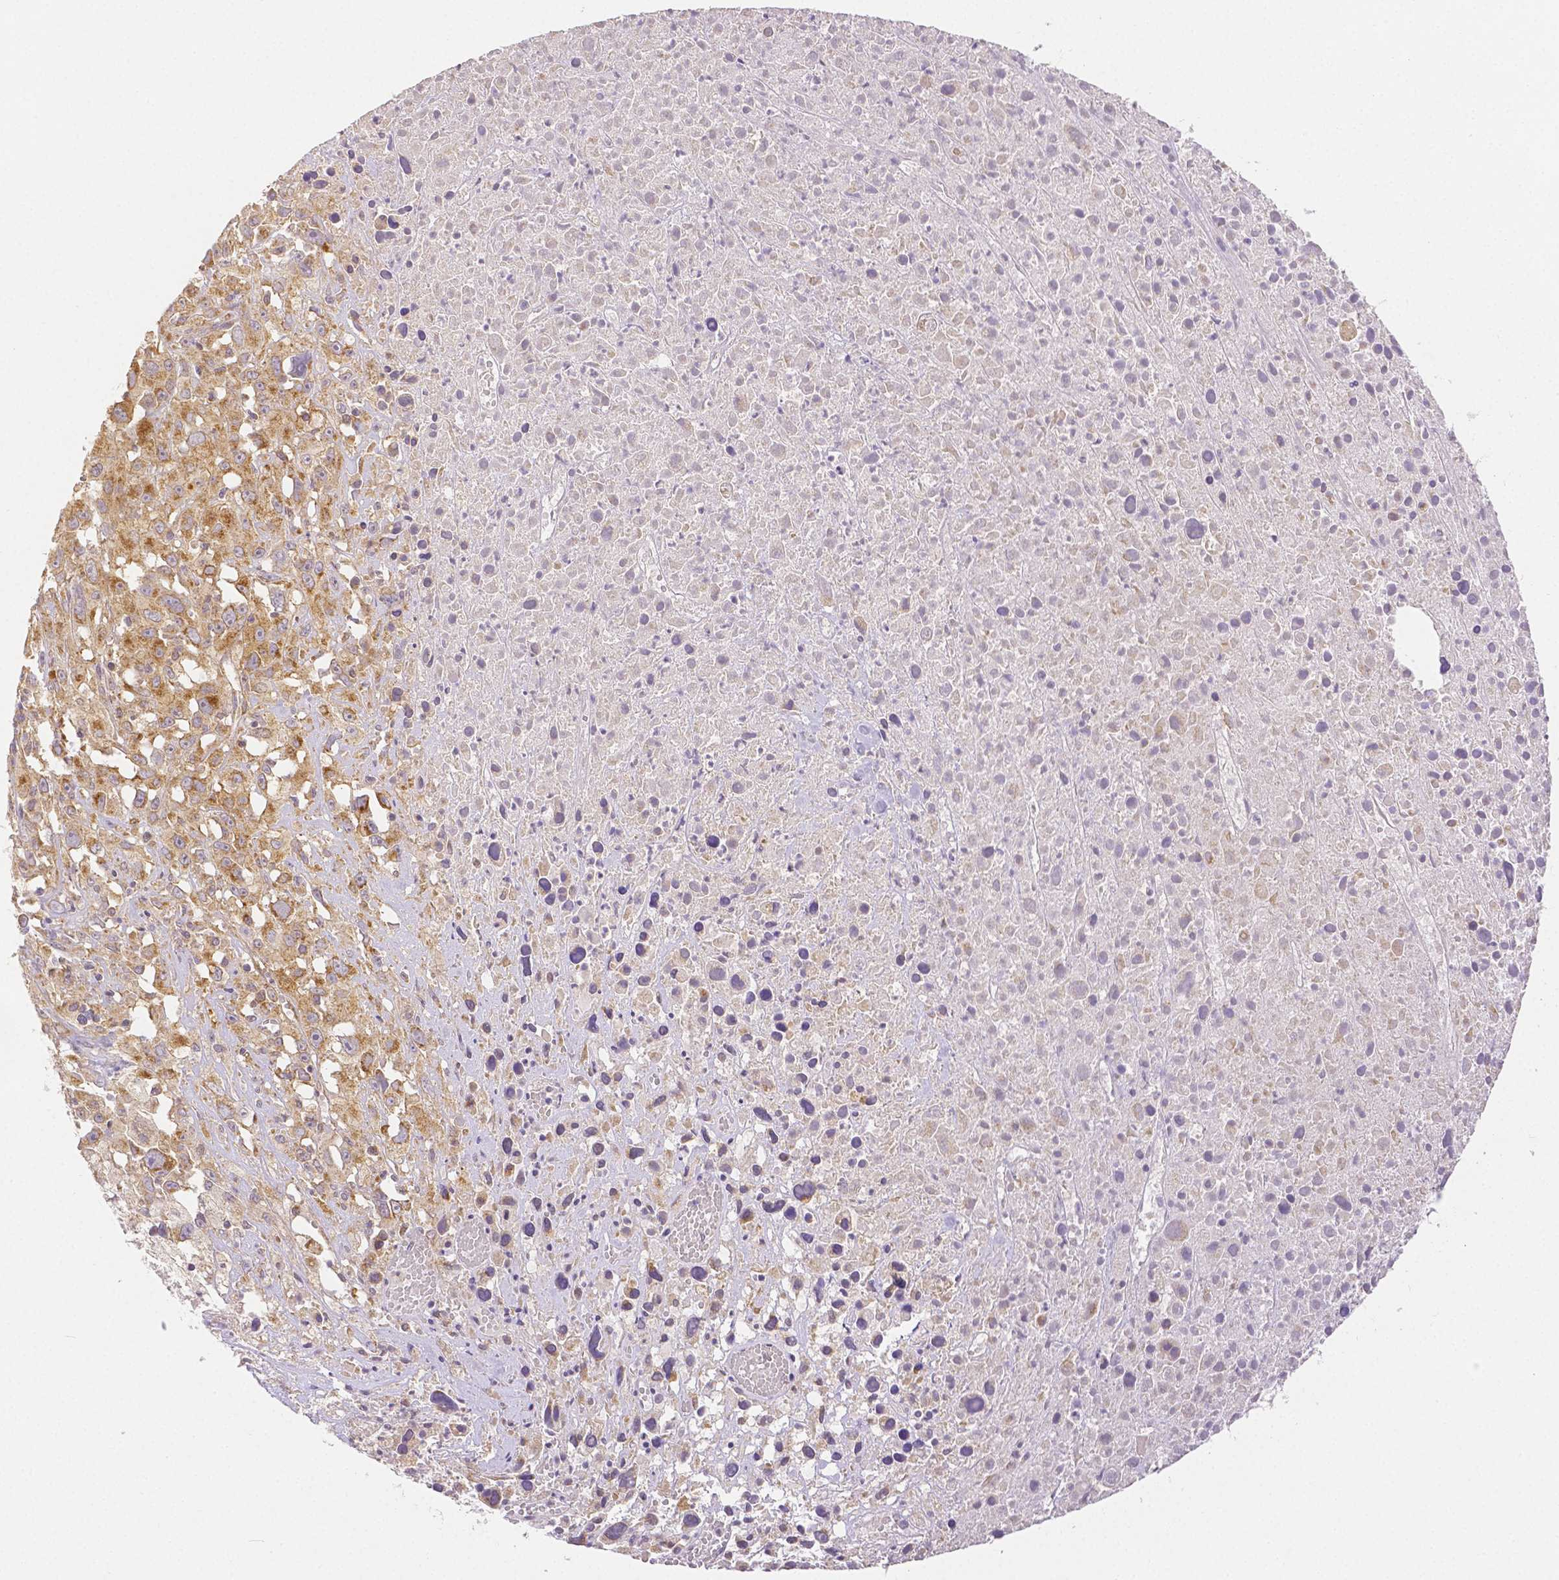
{"staining": {"intensity": "moderate", "quantity": ">75%", "location": "cytoplasmic/membranous"}, "tissue": "melanoma", "cell_type": "Tumor cells", "image_type": "cancer", "snomed": [{"axis": "morphology", "description": "Malignant melanoma, Metastatic site"}, {"axis": "topography", "description": "Soft tissue"}], "caption": "Tumor cells show moderate cytoplasmic/membranous staining in about >75% of cells in malignant melanoma (metastatic site).", "gene": "RHOT1", "patient": {"sex": "male", "age": 50}}